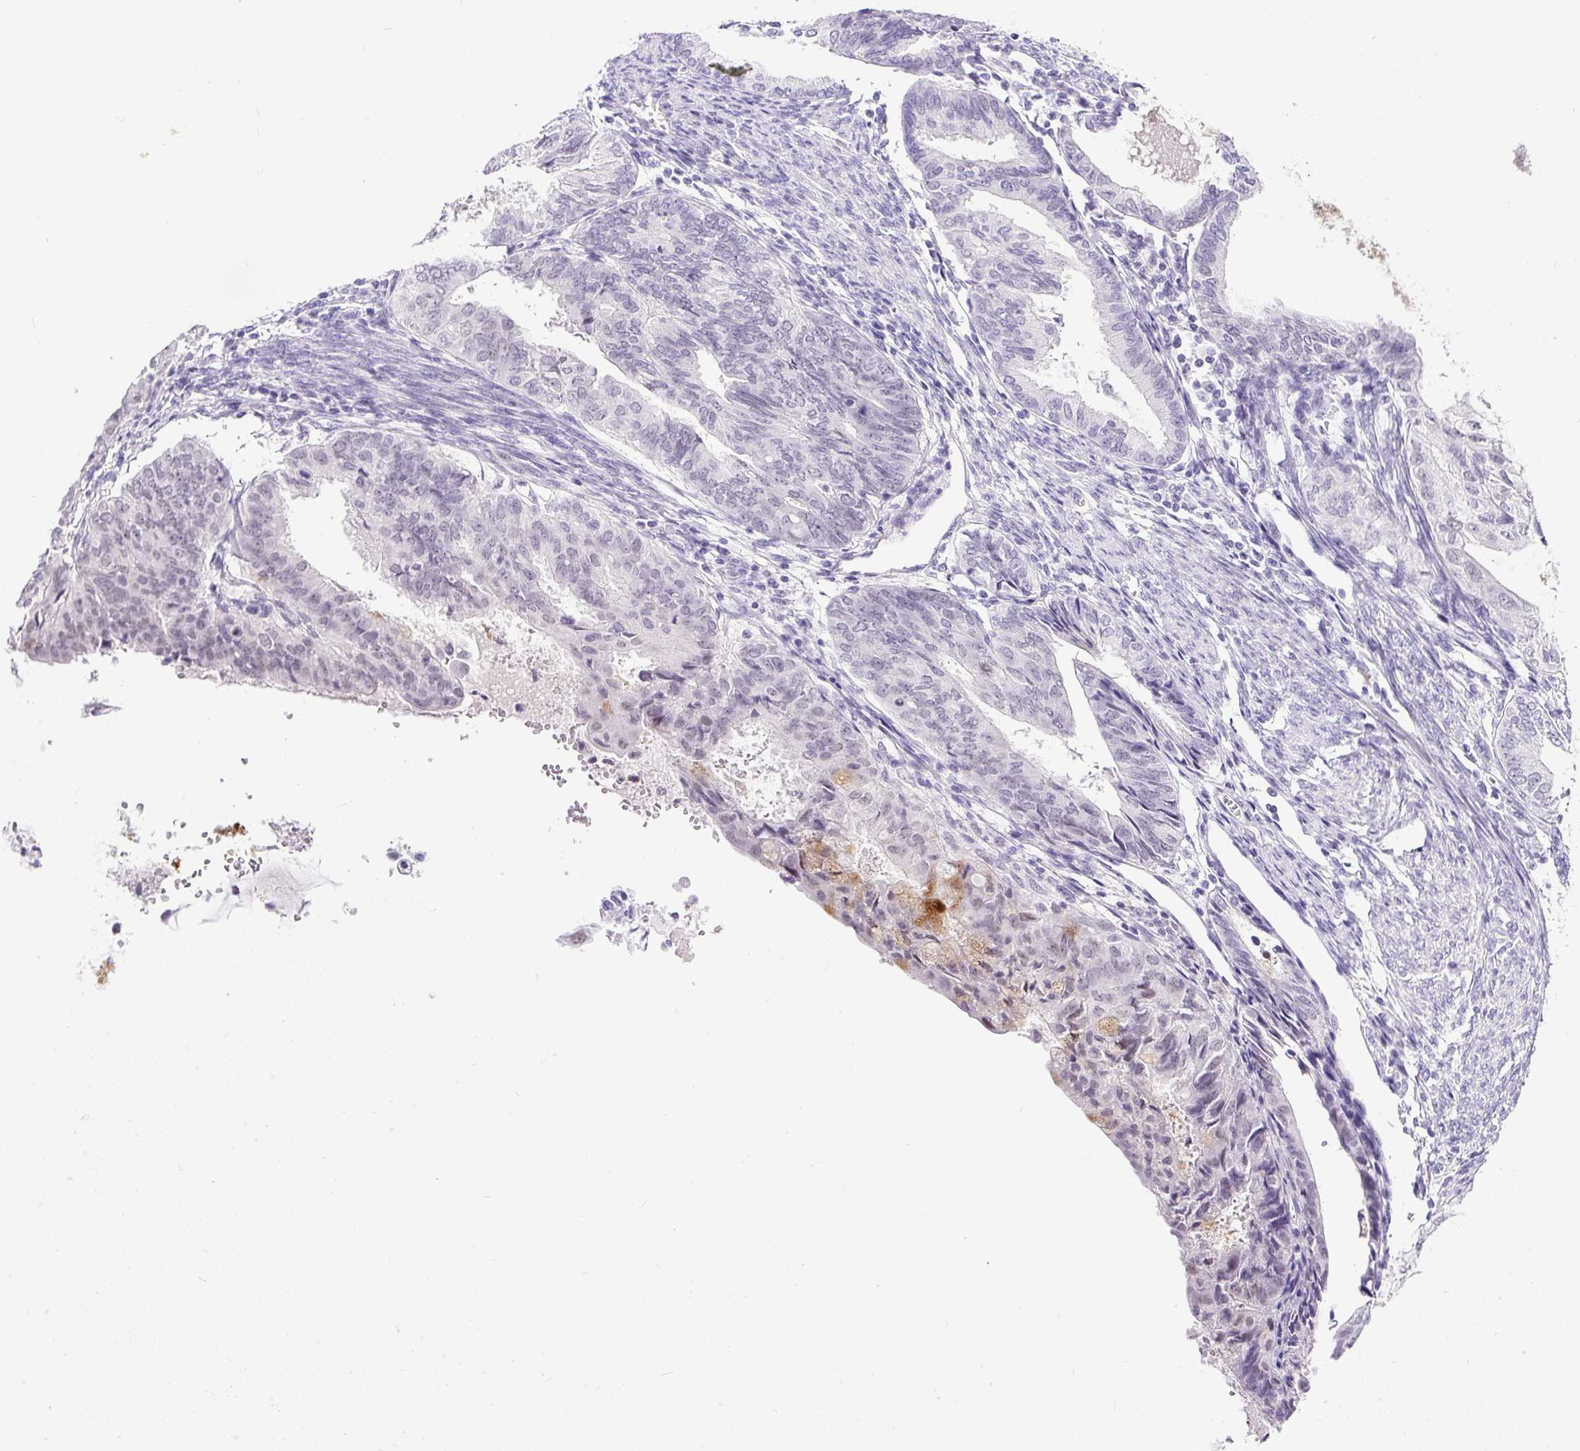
{"staining": {"intensity": "negative", "quantity": "none", "location": "none"}, "tissue": "endometrial cancer", "cell_type": "Tumor cells", "image_type": "cancer", "snomed": [{"axis": "morphology", "description": "Adenocarcinoma, NOS"}, {"axis": "topography", "description": "Endometrium"}], "caption": "Immunohistochemical staining of adenocarcinoma (endometrial) shows no significant positivity in tumor cells.", "gene": "WNT10B", "patient": {"sex": "female", "age": 86}}